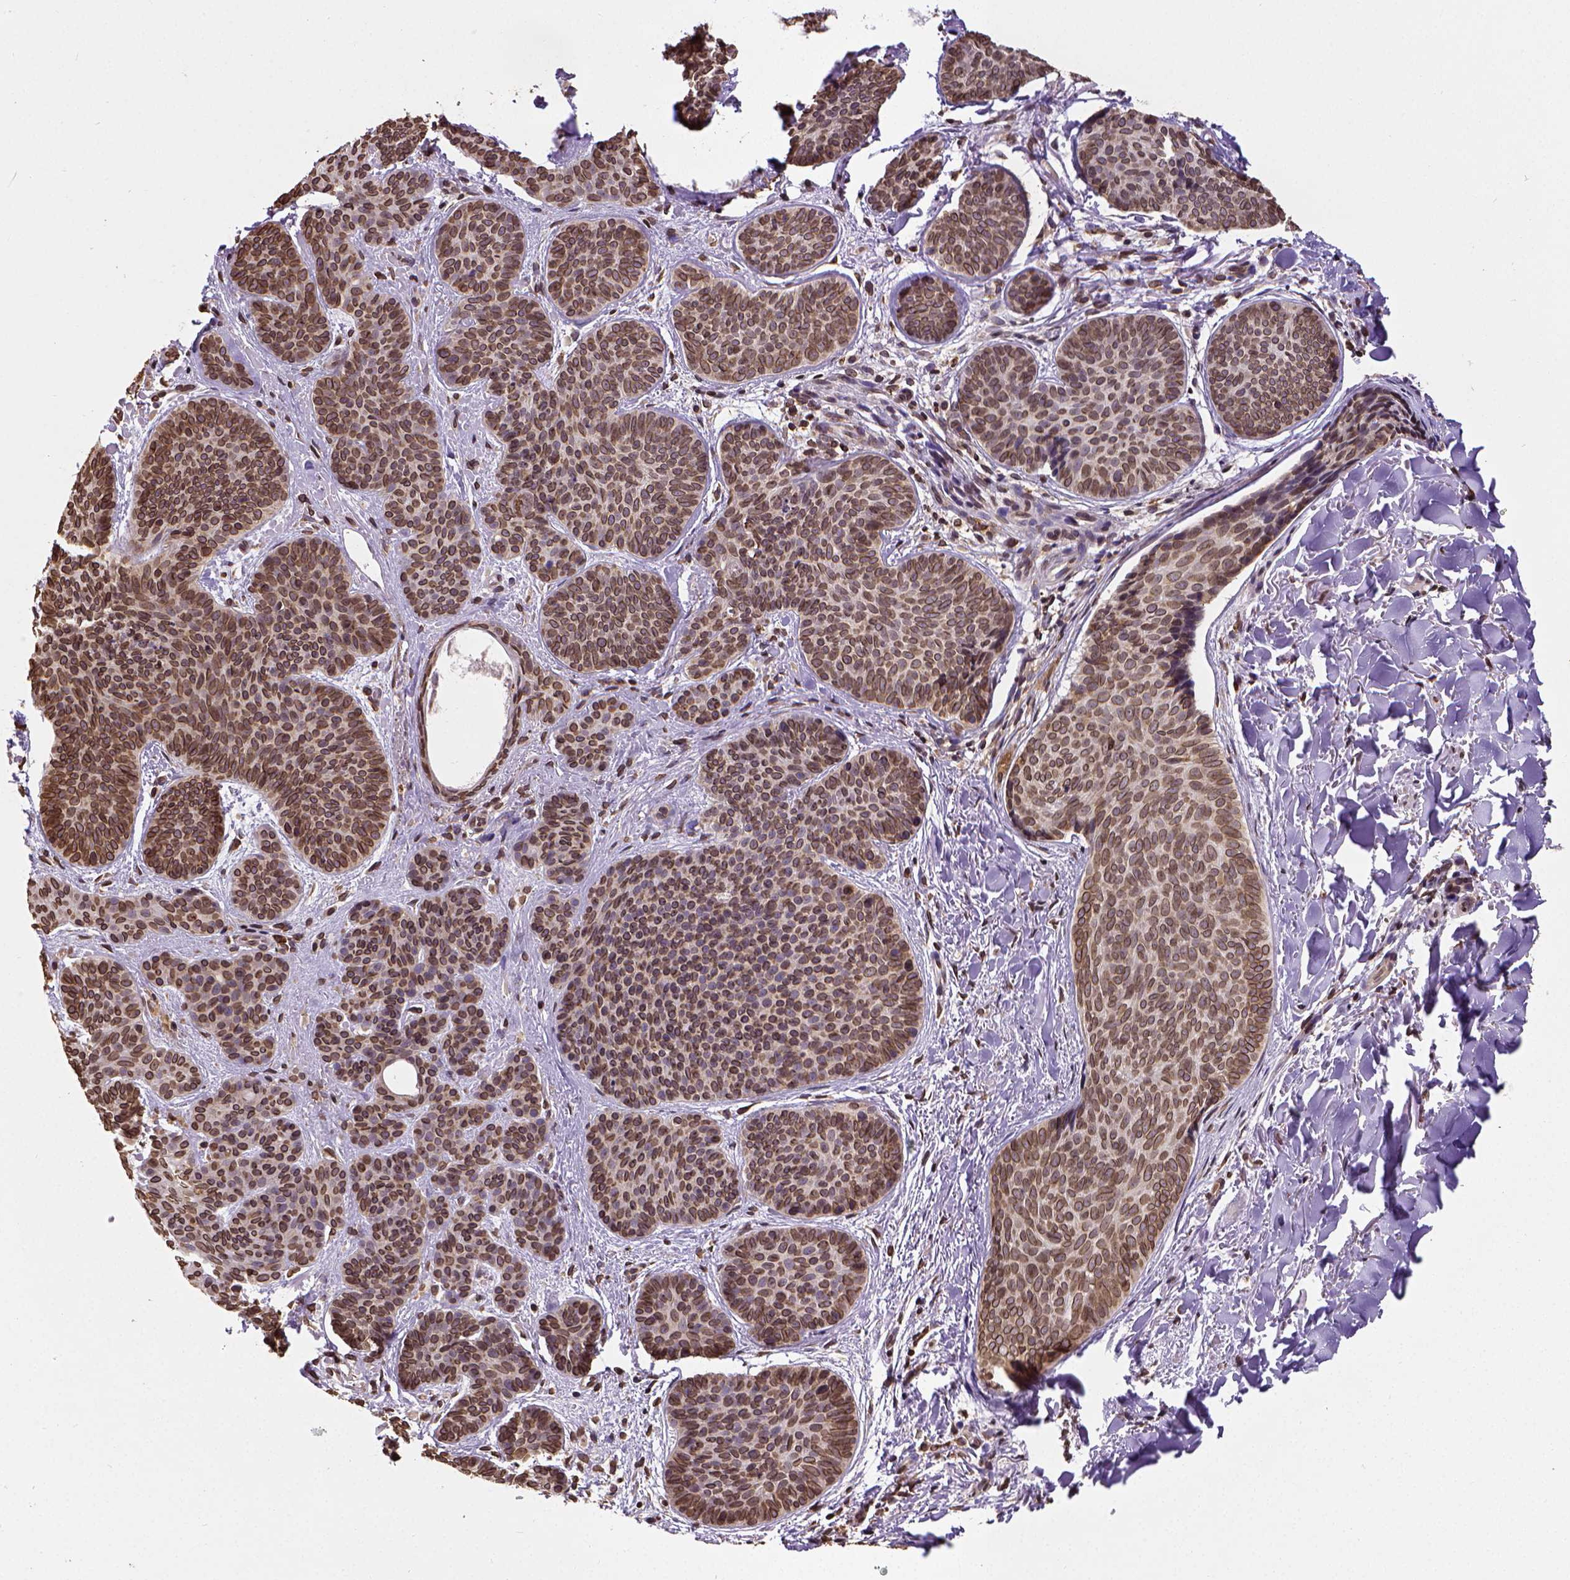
{"staining": {"intensity": "strong", "quantity": ">75%", "location": "cytoplasmic/membranous,nuclear"}, "tissue": "skin cancer", "cell_type": "Tumor cells", "image_type": "cancer", "snomed": [{"axis": "morphology", "description": "Basal cell carcinoma"}, {"axis": "topography", "description": "Skin"}], "caption": "Skin cancer stained with a brown dye demonstrates strong cytoplasmic/membranous and nuclear positive positivity in approximately >75% of tumor cells.", "gene": "MTDH", "patient": {"sex": "female", "age": 82}}